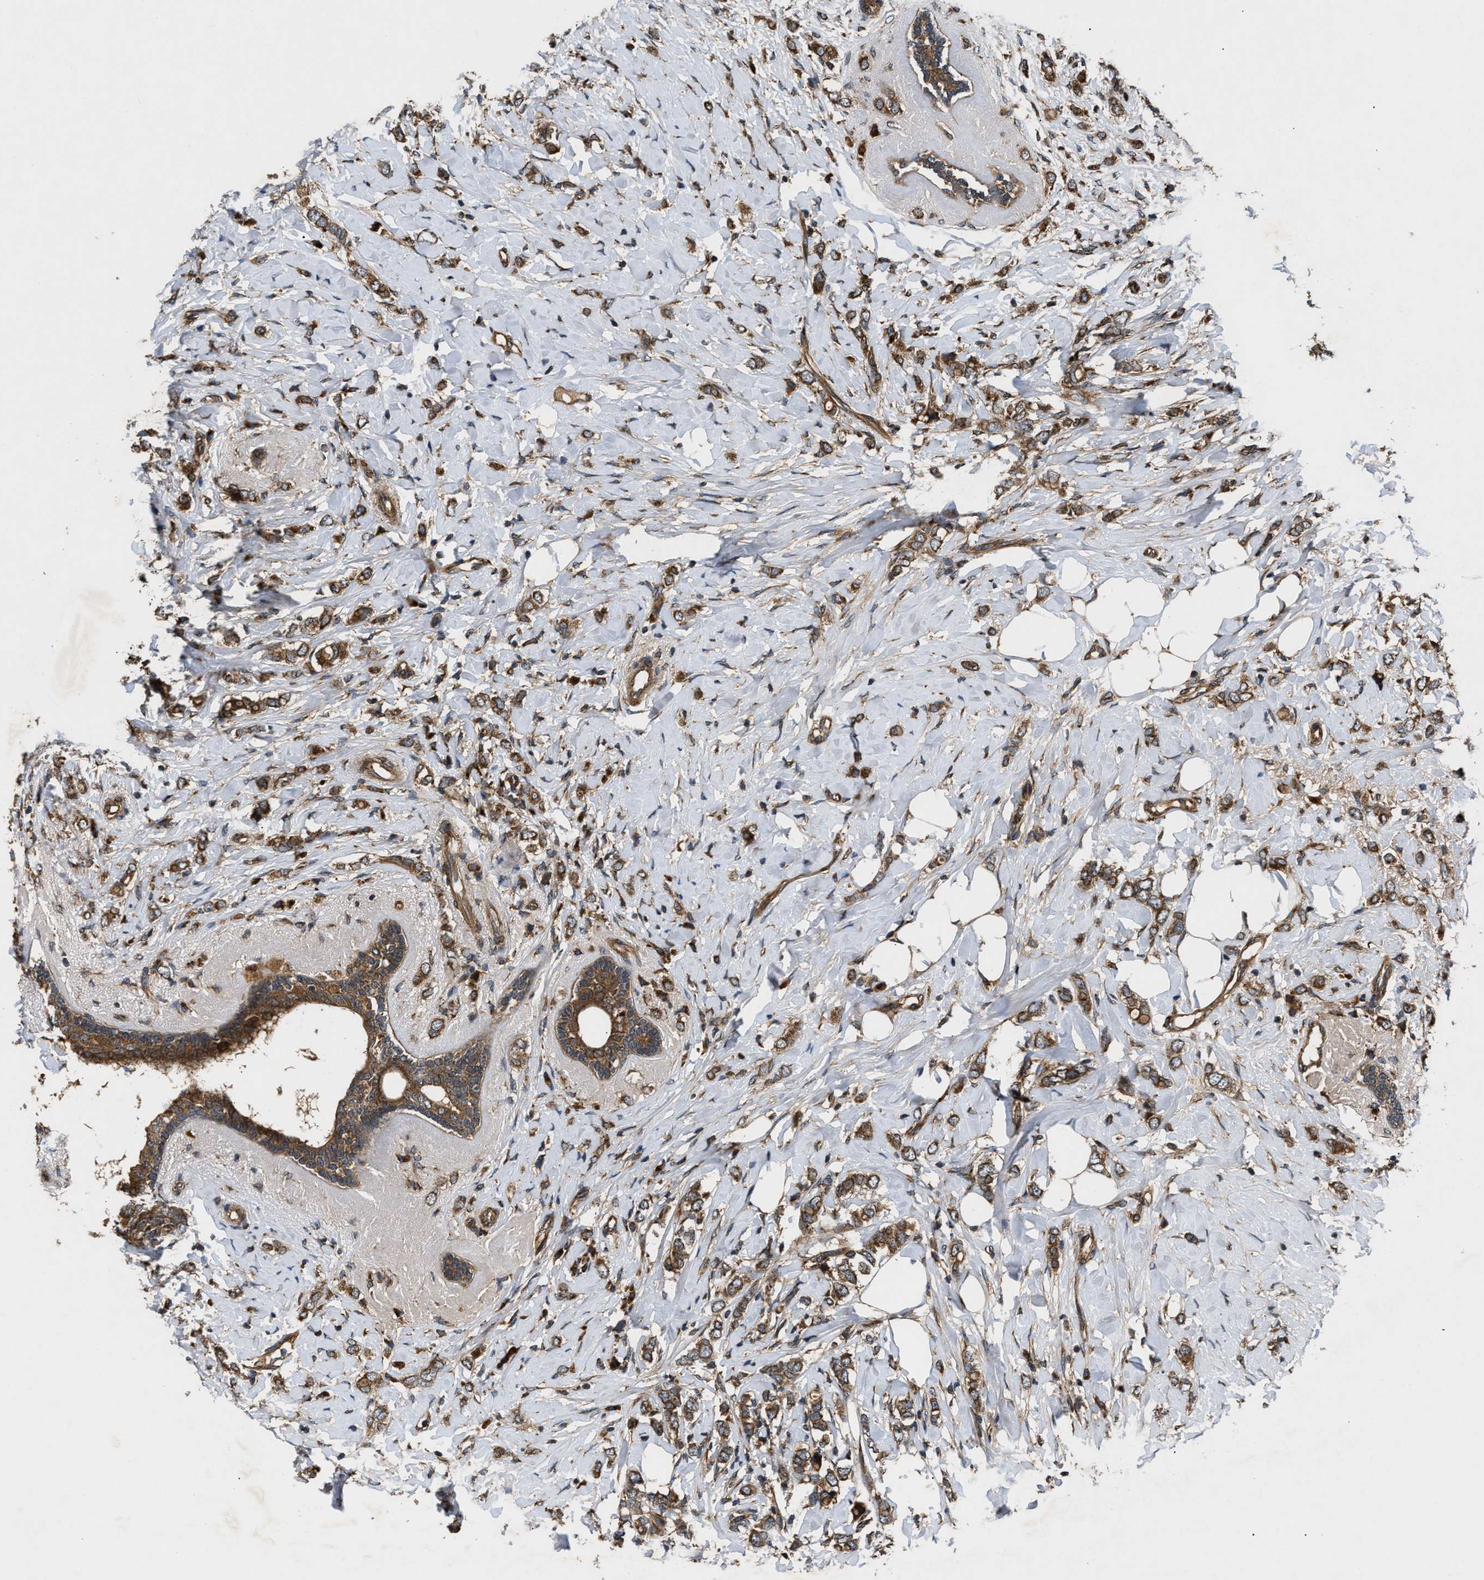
{"staining": {"intensity": "moderate", "quantity": ">75%", "location": "cytoplasmic/membranous"}, "tissue": "breast cancer", "cell_type": "Tumor cells", "image_type": "cancer", "snomed": [{"axis": "morphology", "description": "Normal tissue, NOS"}, {"axis": "morphology", "description": "Lobular carcinoma"}, {"axis": "topography", "description": "Breast"}], "caption": "The micrograph exhibits a brown stain indicating the presence of a protein in the cytoplasmic/membranous of tumor cells in breast cancer.", "gene": "PNPLA8", "patient": {"sex": "female", "age": 47}}